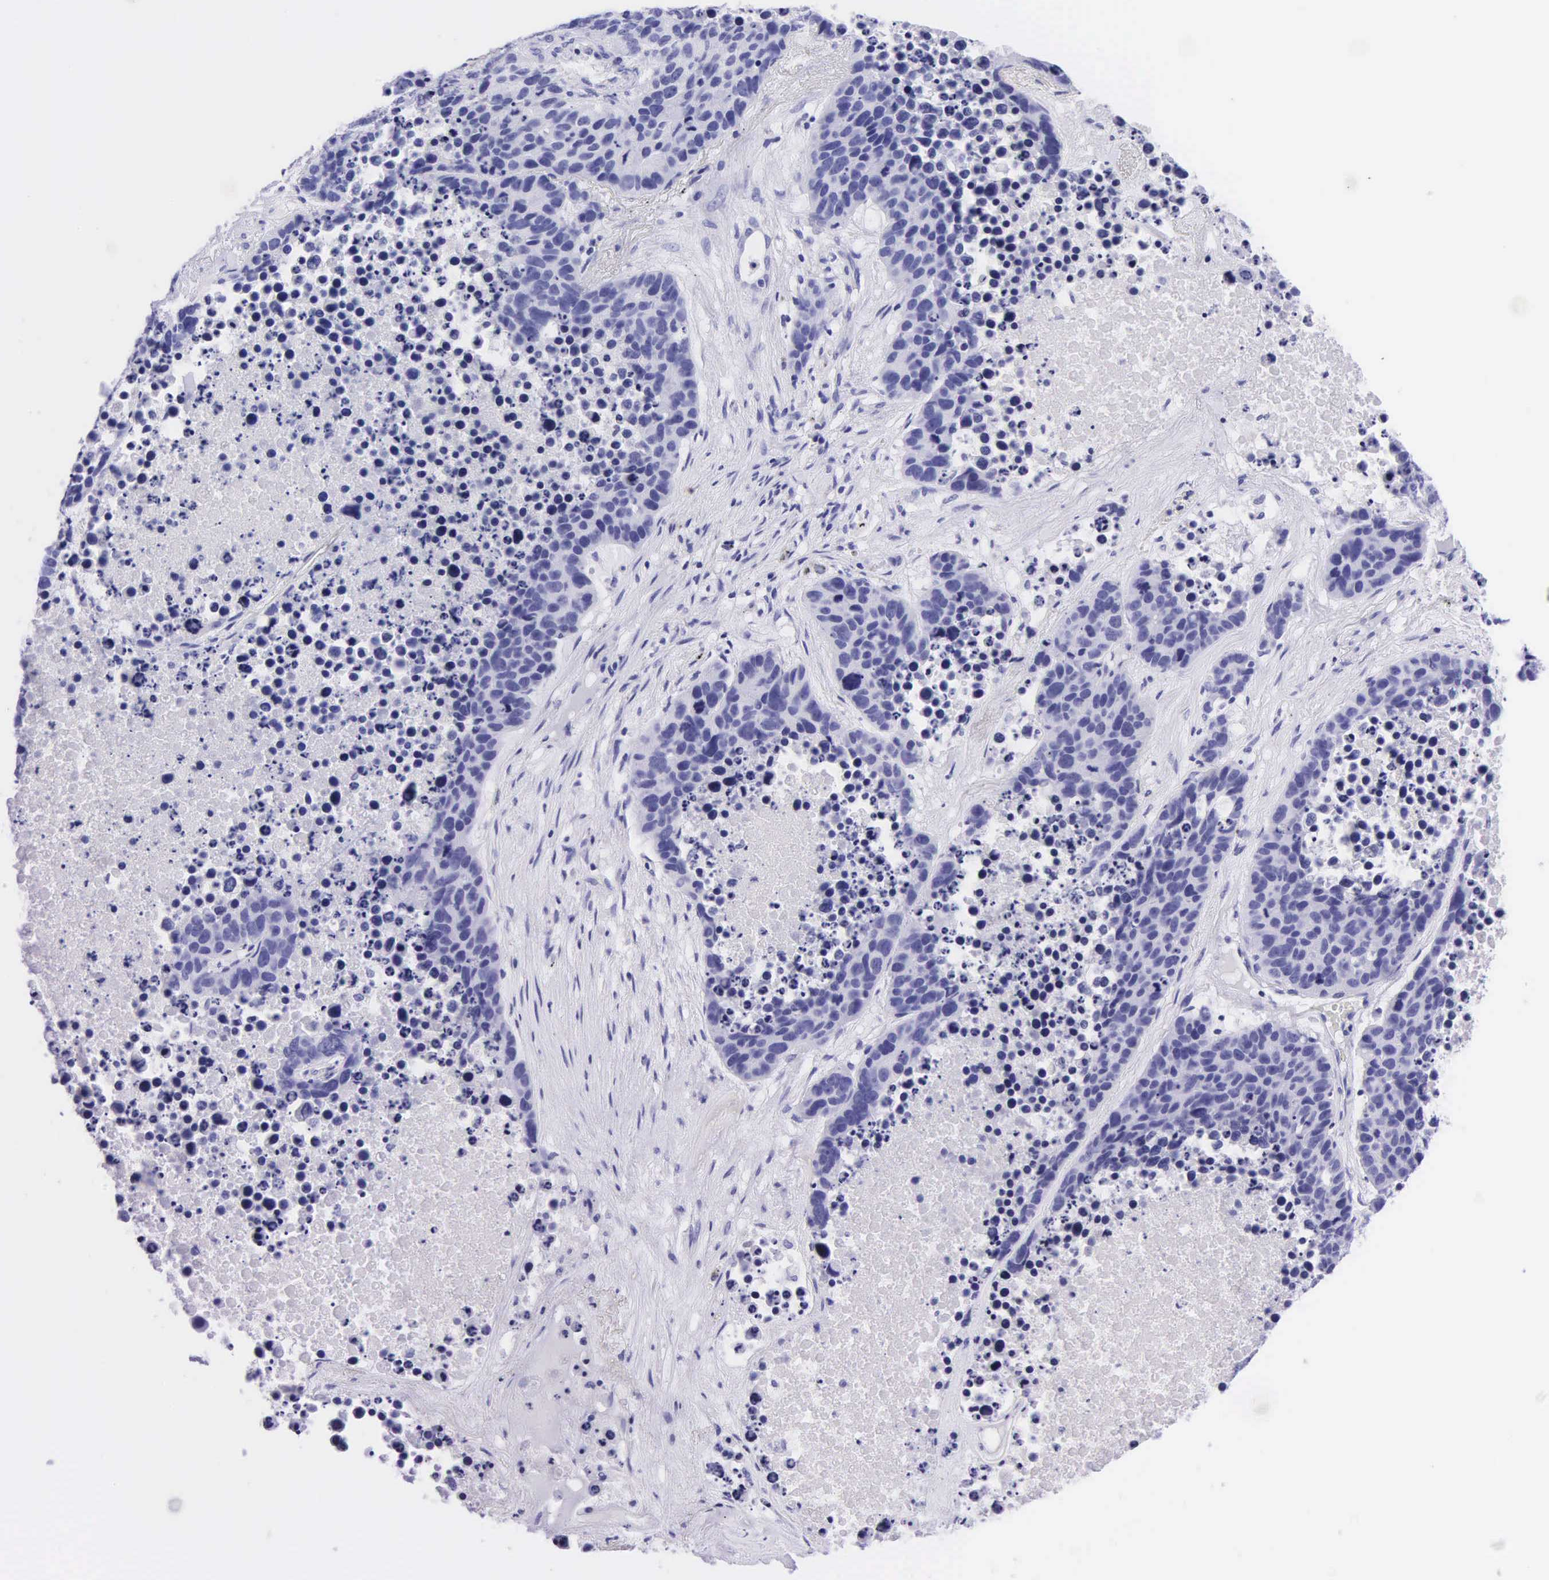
{"staining": {"intensity": "negative", "quantity": "none", "location": "none"}, "tissue": "lung cancer", "cell_type": "Tumor cells", "image_type": "cancer", "snomed": [{"axis": "morphology", "description": "Carcinoid, malignant, NOS"}, {"axis": "topography", "description": "Lung"}], "caption": "A photomicrograph of human lung cancer (carcinoid (malignant)) is negative for staining in tumor cells.", "gene": "DES", "patient": {"sex": "male", "age": 60}}